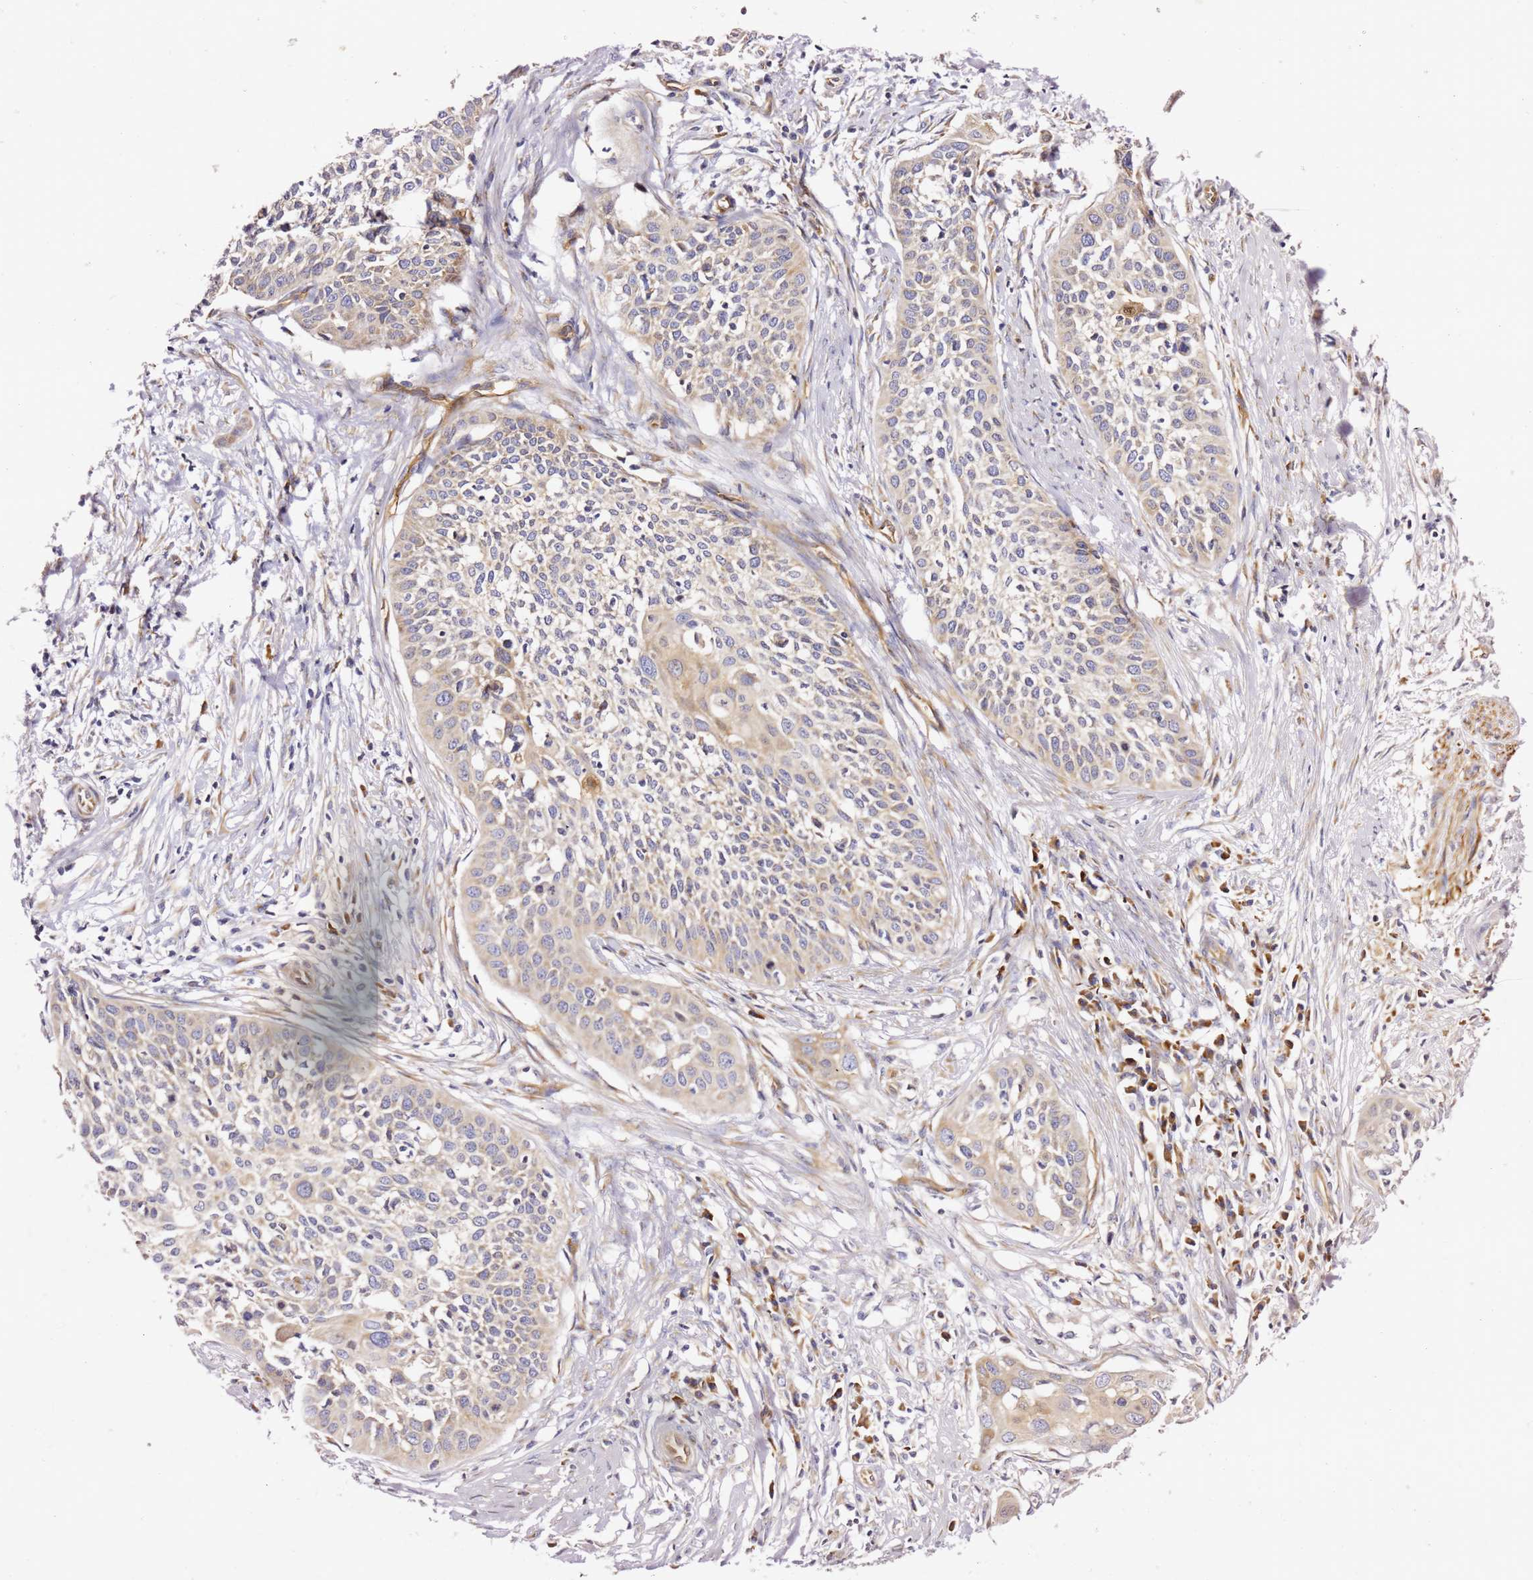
{"staining": {"intensity": "weak", "quantity": "<25%", "location": "cytoplasmic/membranous"}, "tissue": "cervical cancer", "cell_type": "Tumor cells", "image_type": "cancer", "snomed": [{"axis": "morphology", "description": "Squamous cell carcinoma, NOS"}, {"axis": "topography", "description": "Cervix"}], "caption": "Micrograph shows no protein staining in tumor cells of cervical squamous cell carcinoma tissue.", "gene": "KIF7", "patient": {"sex": "female", "age": 34}}